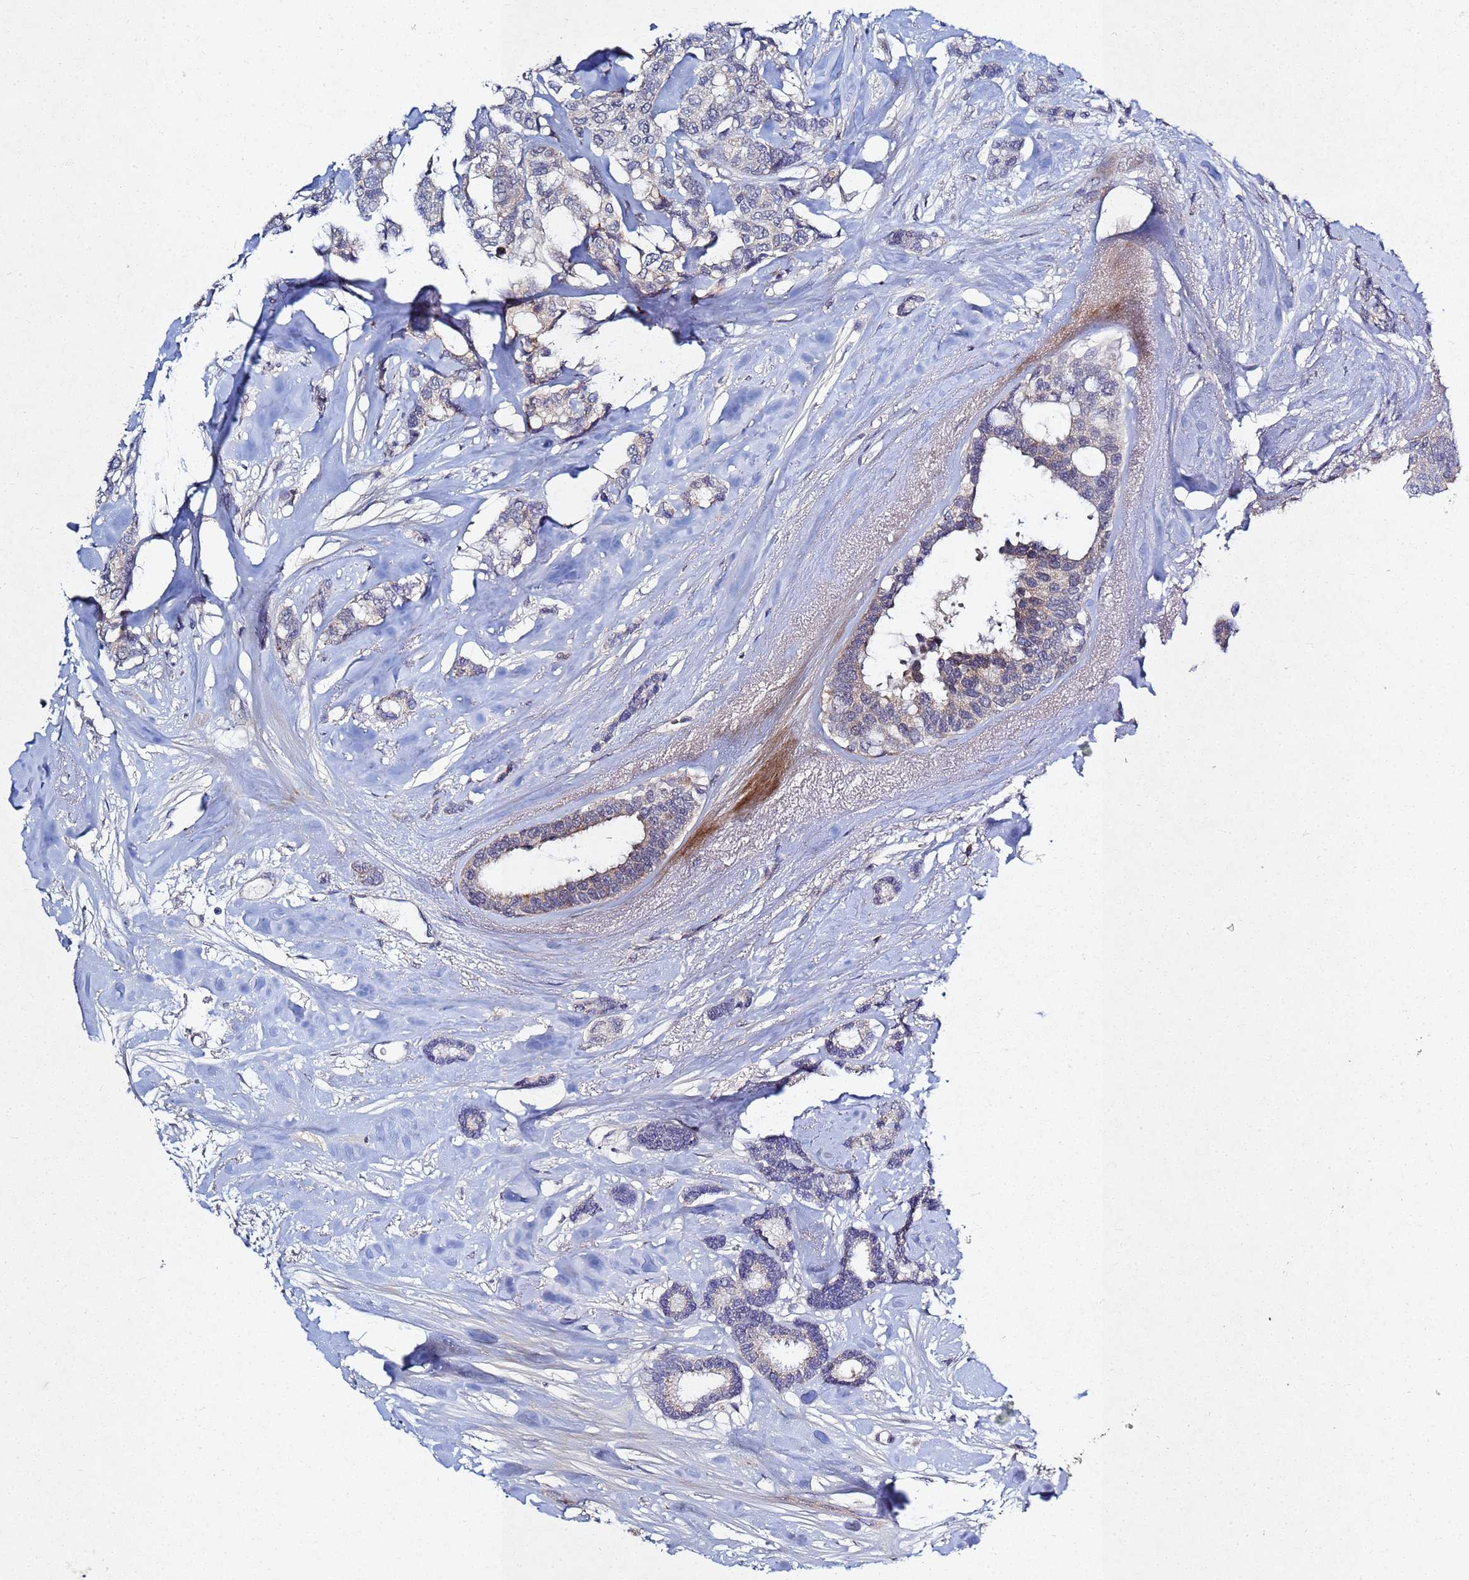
{"staining": {"intensity": "weak", "quantity": "<25%", "location": "cytoplasmic/membranous"}, "tissue": "breast cancer", "cell_type": "Tumor cells", "image_type": "cancer", "snomed": [{"axis": "morphology", "description": "Duct carcinoma"}, {"axis": "topography", "description": "Breast"}], "caption": "Breast cancer was stained to show a protein in brown. There is no significant positivity in tumor cells. (Stains: DAB IHC with hematoxylin counter stain, Microscopy: brightfield microscopy at high magnification).", "gene": "TNPO2", "patient": {"sex": "female", "age": 87}}